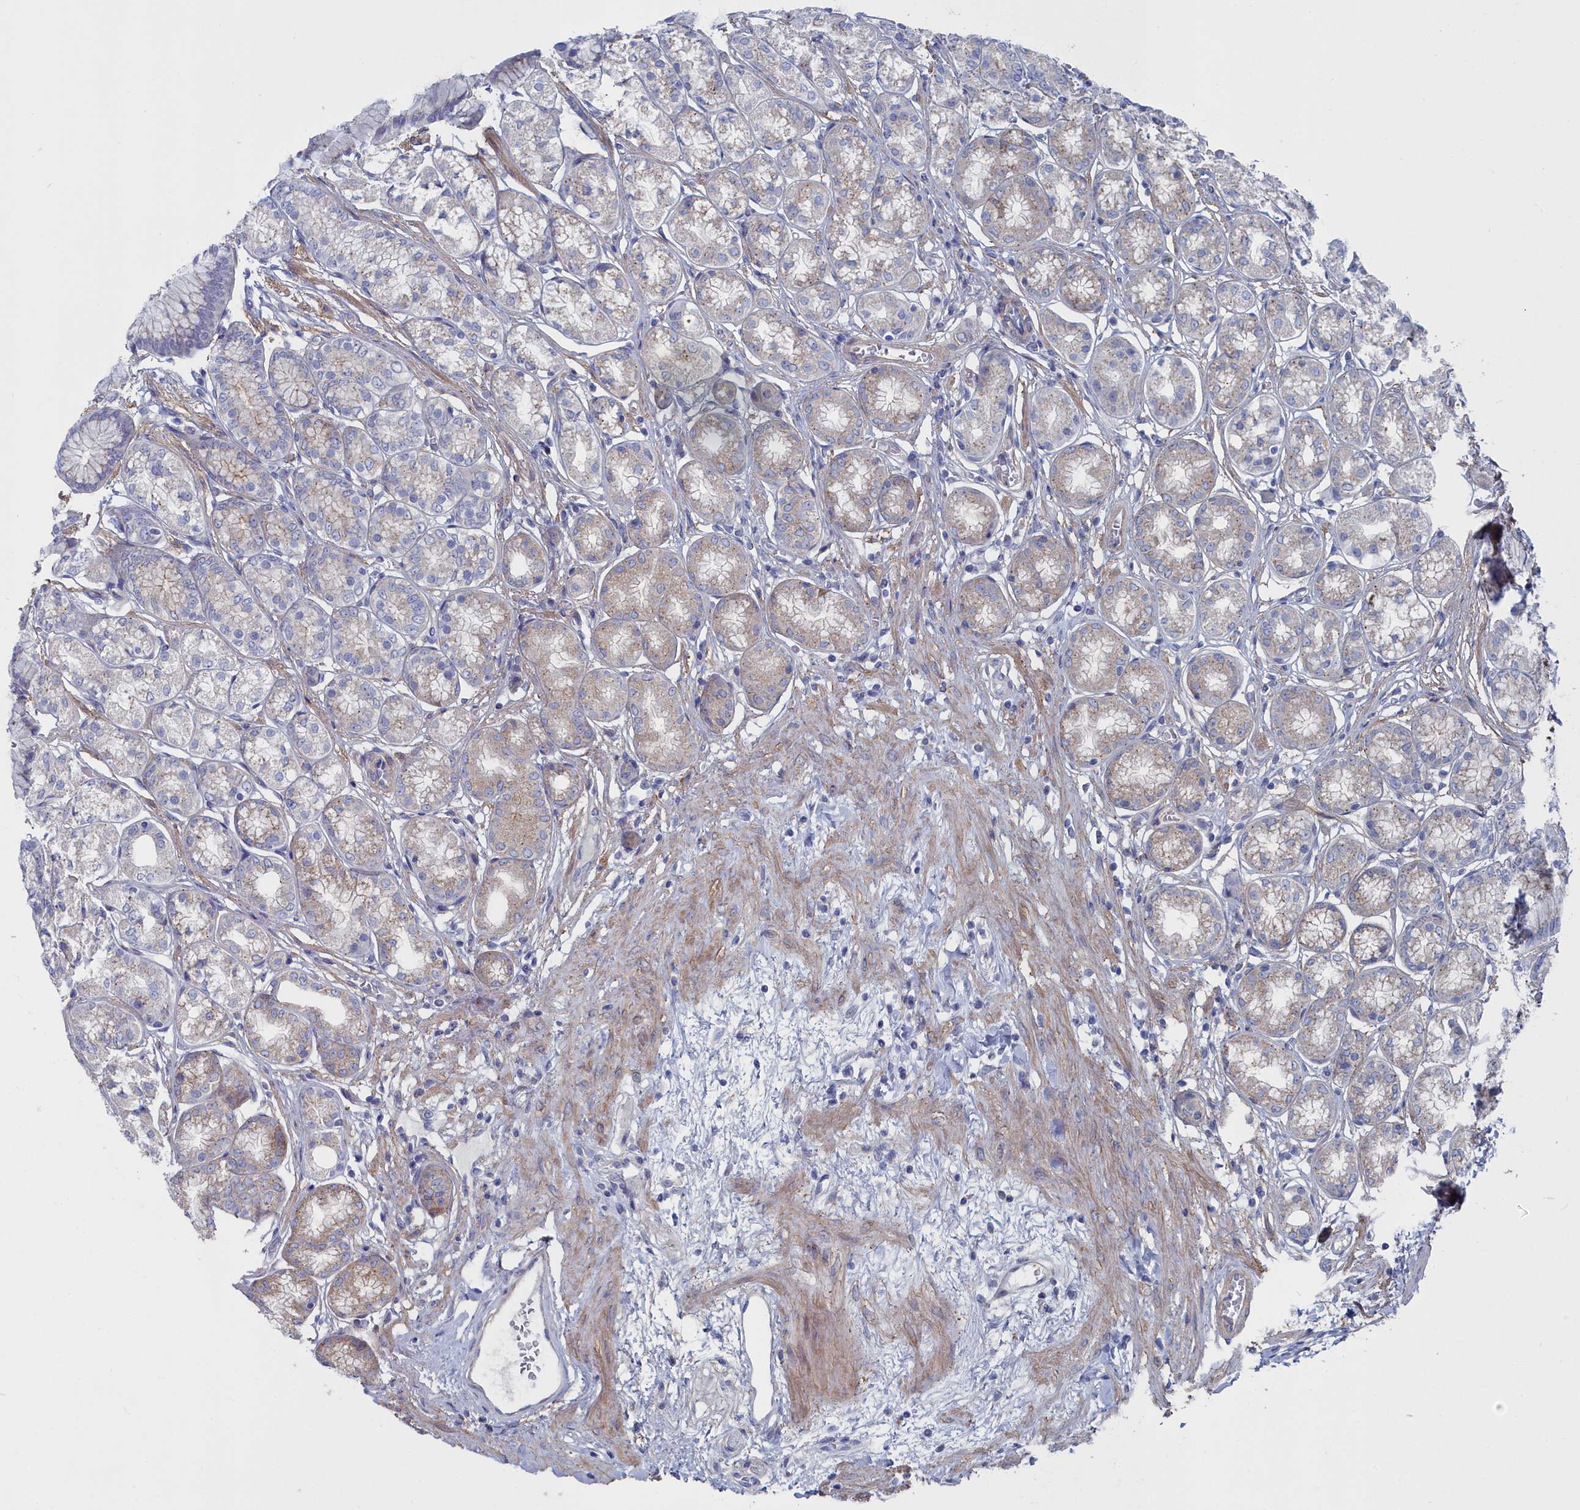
{"staining": {"intensity": "moderate", "quantity": "25%-75%", "location": "cytoplasmic/membranous"}, "tissue": "stomach", "cell_type": "Glandular cells", "image_type": "normal", "snomed": [{"axis": "morphology", "description": "Normal tissue, NOS"}, {"axis": "morphology", "description": "Adenocarcinoma, NOS"}, {"axis": "morphology", "description": "Adenocarcinoma, High grade"}, {"axis": "topography", "description": "Stomach, upper"}, {"axis": "topography", "description": "Stomach"}], "caption": "About 25%-75% of glandular cells in normal human stomach demonstrate moderate cytoplasmic/membranous protein expression as visualized by brown immunohistochemical staining.", "gene": "SHISAL2A", "patient": {"sex": "female", "age": 65}}